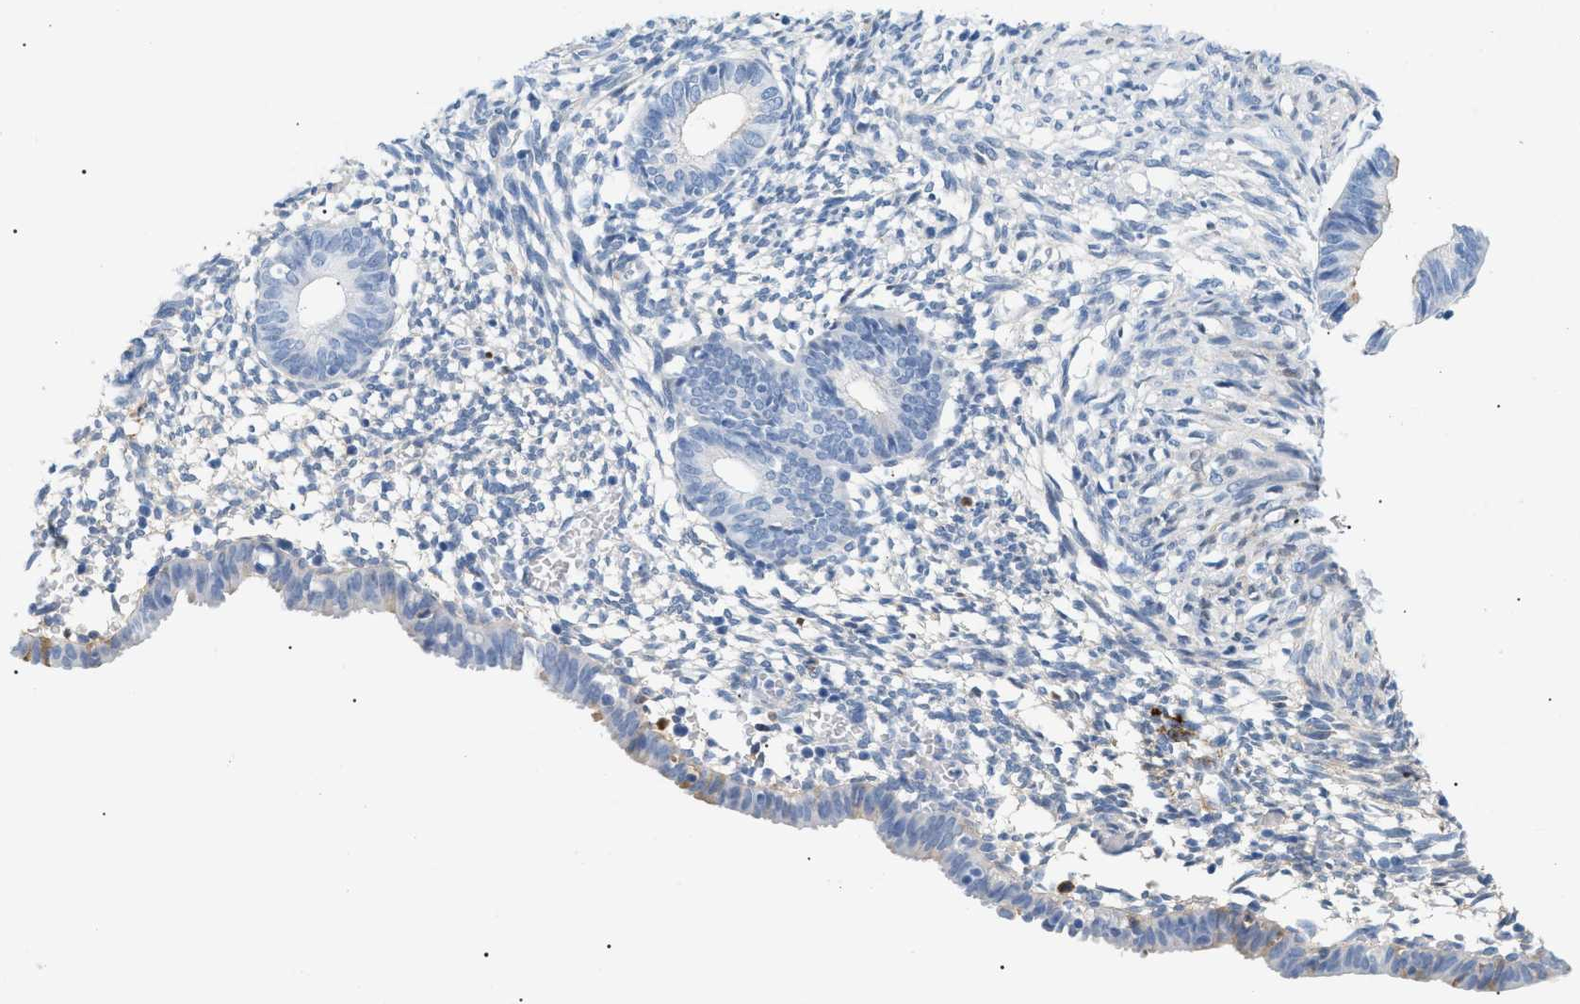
{"staining": {"intensity": "negative", "quantity": "none", "location": "none"}, "tissue": "endometrium", "cell_type": "Cells in endometrial stroma", "image_type": "normal", "snomed": [{"axis": "morphology", "description": "Normal tissue, NOS"}, {"axis": "morphology", "description": "Atrophy, NOS"}, {"axis": "topography", "description": "Uterus"}, {"axis": "topography", "description": "Endometrium"}], "caption": "Immunohistochemistry of normal human endometrium reveals no positivity in cells in endometrial stroma.", "gene": "CFH", "patient": {"sex": "female", "age": 68}}